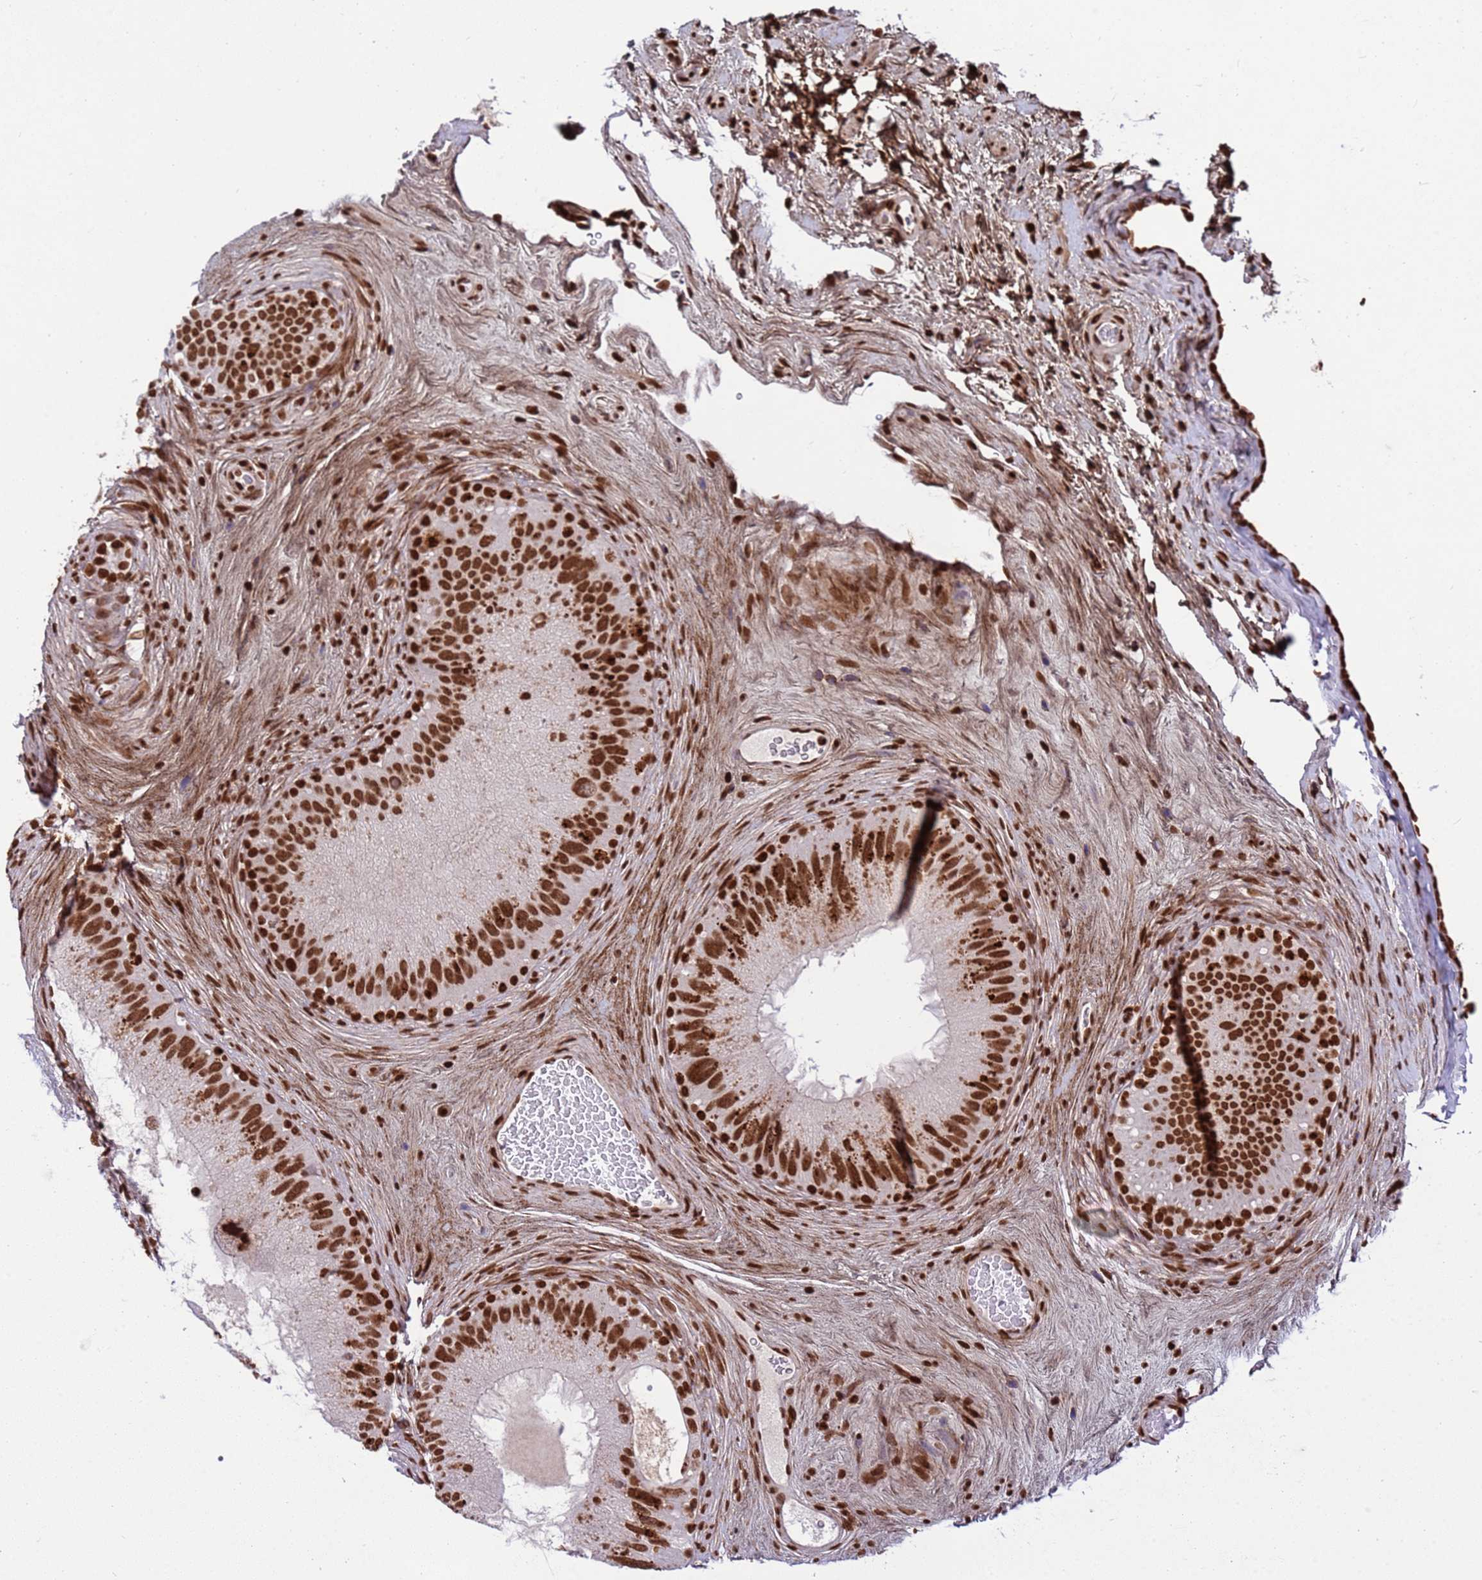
{"staining": {"intensity": "strong", "quantity": ">75%", "location": "nuclear"}, "tissue": "epididymis", "cell_type": "Glandular cells", "image_type": "normal", "snomed": [{"axis": "morphology", "description": "Normal tissue, NOS"}, {"axis": "topography", "description": "Epididymis"}], "caption": "Protein staining reveals strong nuclear positivity in about >75% of glandular cells in unremarkable epididymis. (DAB (3,3'-diaminobenzidine) IHC, brown staining for protein, blue staining for nuclei).", "gene": "H3", "patient": {"sex": "male", "age": 50}}